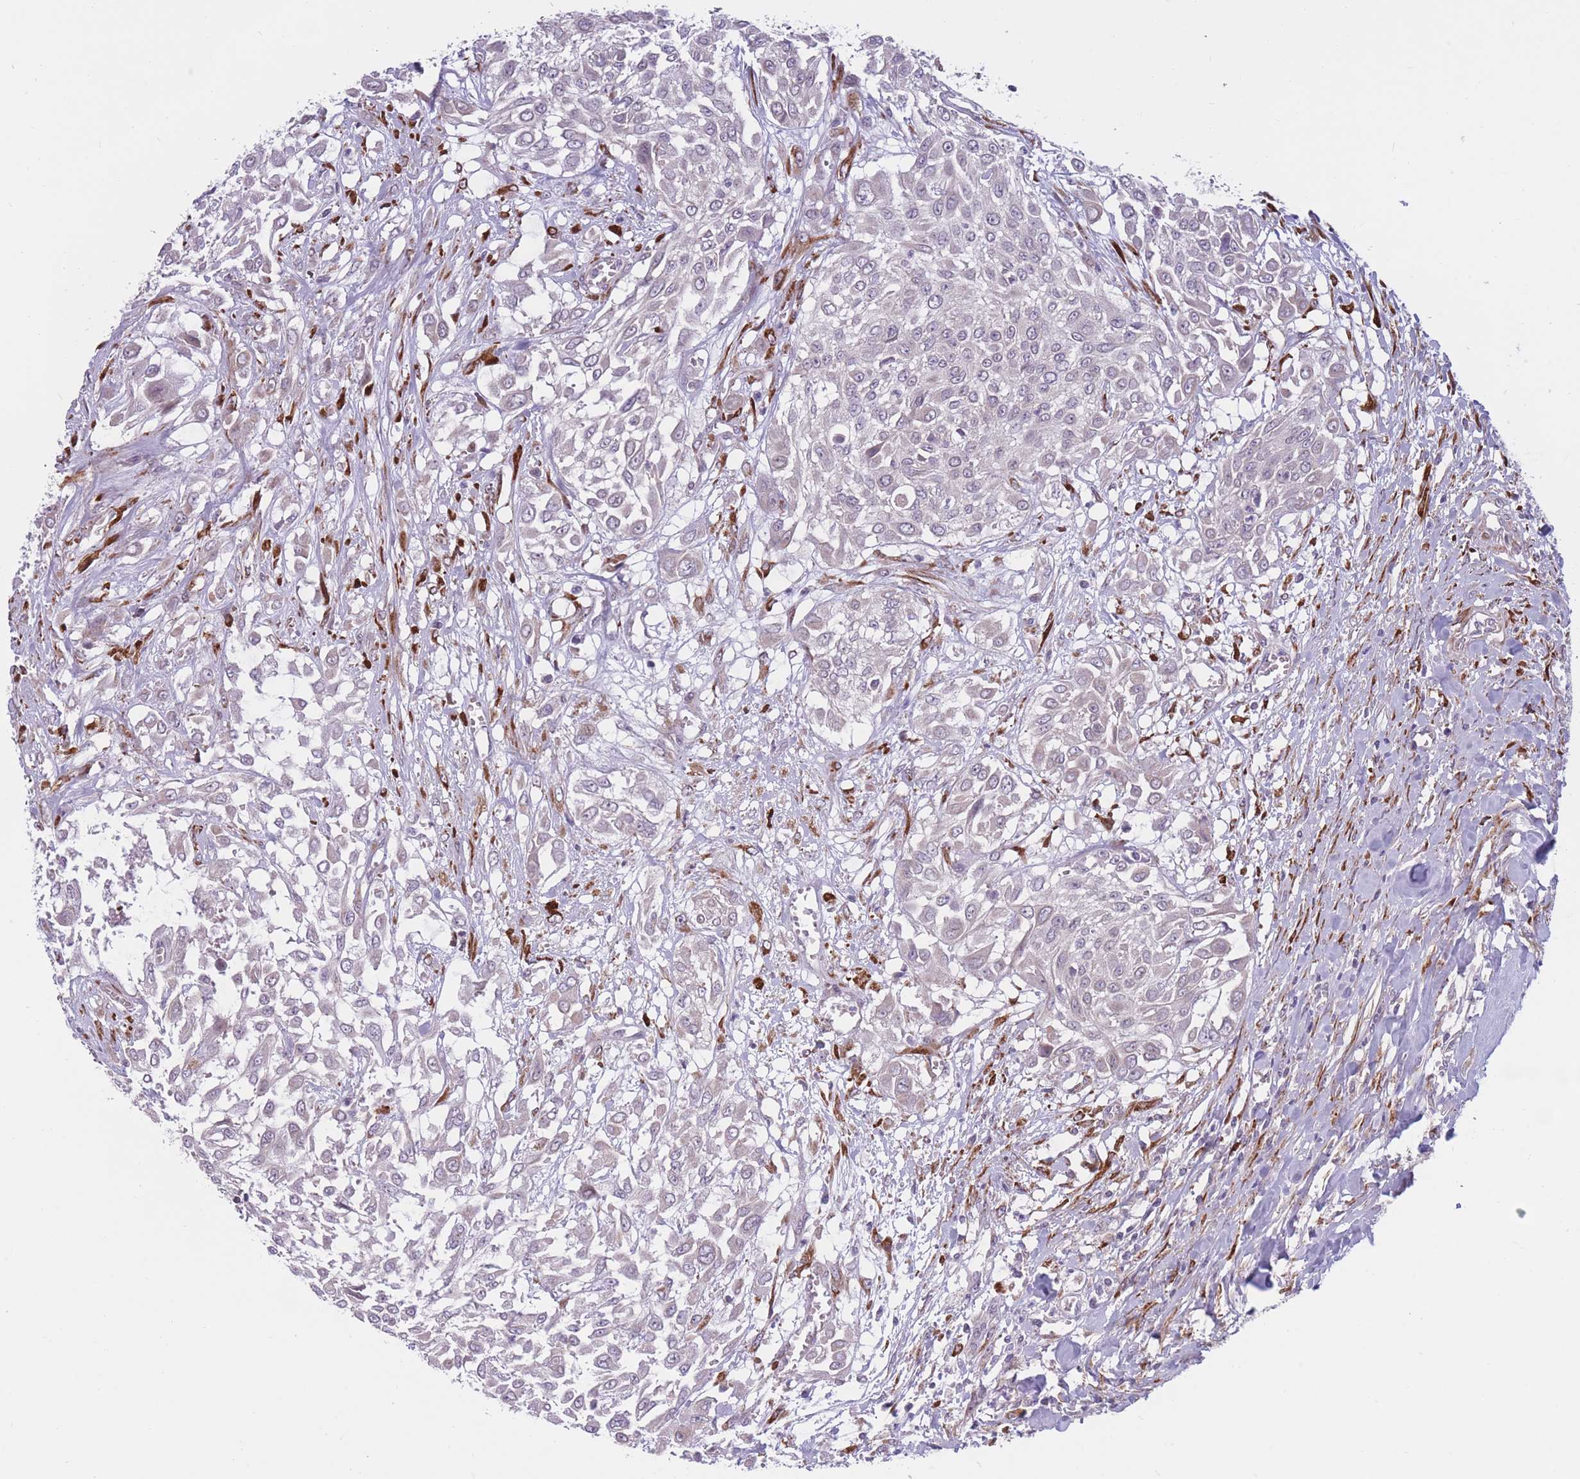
{"staining": {"intensity": "negative", "quantity": "none", "location": "none"}, "tissue": "urothelial cancer", "cell_type": "Tumor cells", "image_type": "cancer", "snomed": [{"axis": "morphology", "description": "Urothelial carcinoma, High grade"}, {"axis": "topography", "description": "Urinary bladder"}], "caption": "The micrograph reveals no significant staining in tumor cells of urothelial carcinoma (high-grade). The staining was performed using DAB (3,3'-diaminobenzidine) to visualize the protein expression in brown, while the nuclei were stained in blue with hematoxylin (Magnification: 20x).", "gene": "CCNQ", "patient": {"sex": "male", "age": 57}}